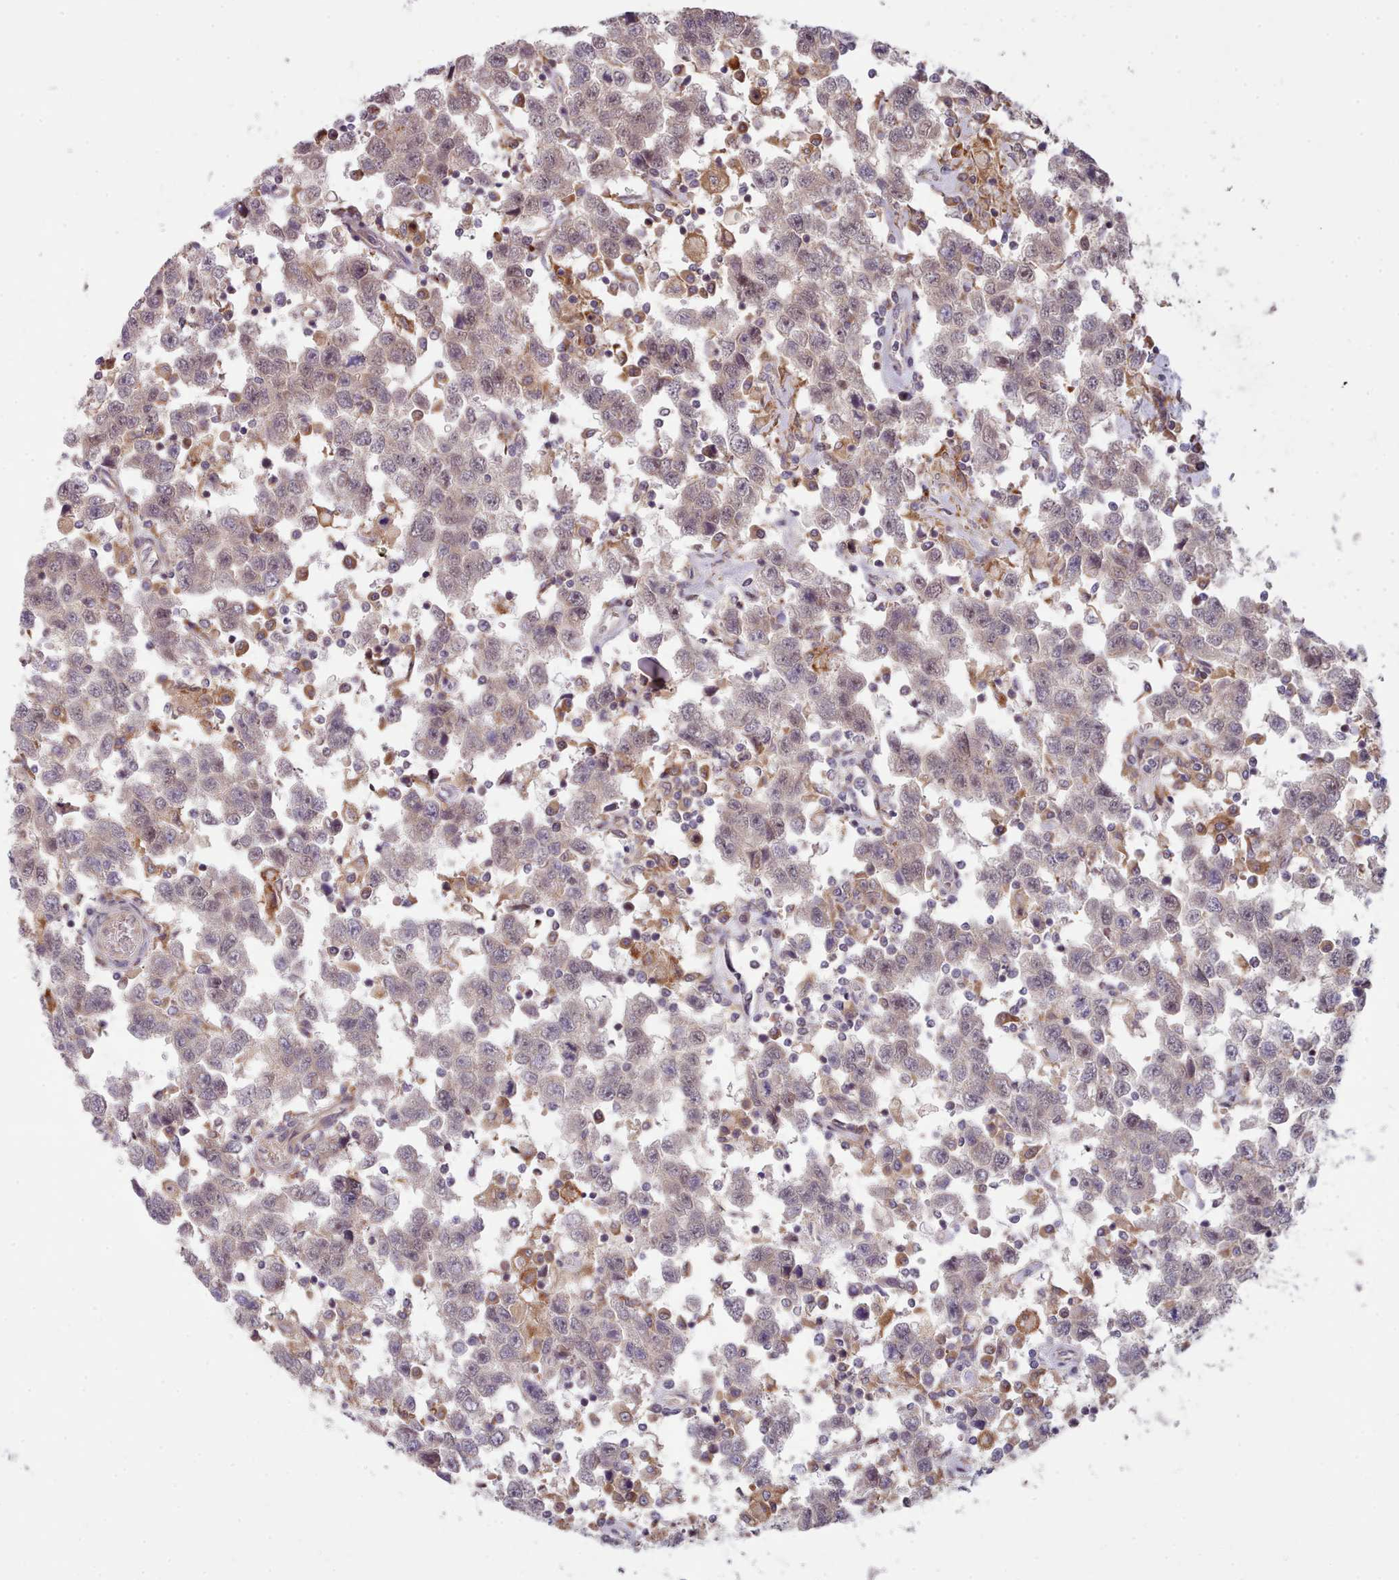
{"staining": {"intensity": "weak", "quantity": "25%-75%", "location": "nuclear"}, "tissue": "testis cancer", "cell_type": "Tumor cells", "image_type": "cancer", "snomed": [{"axis": "morphology", "description": "Seminoma, NOS"}, {"axis": "topography", "description": "Testis"}], "caption": "The photomicrograph shows staining of testis seminoma, revealing weak nuclear protein expression (brown color) within tumor cells.", "gene": "TRIM26", "patient": {"sex": "male", "age": 41}}